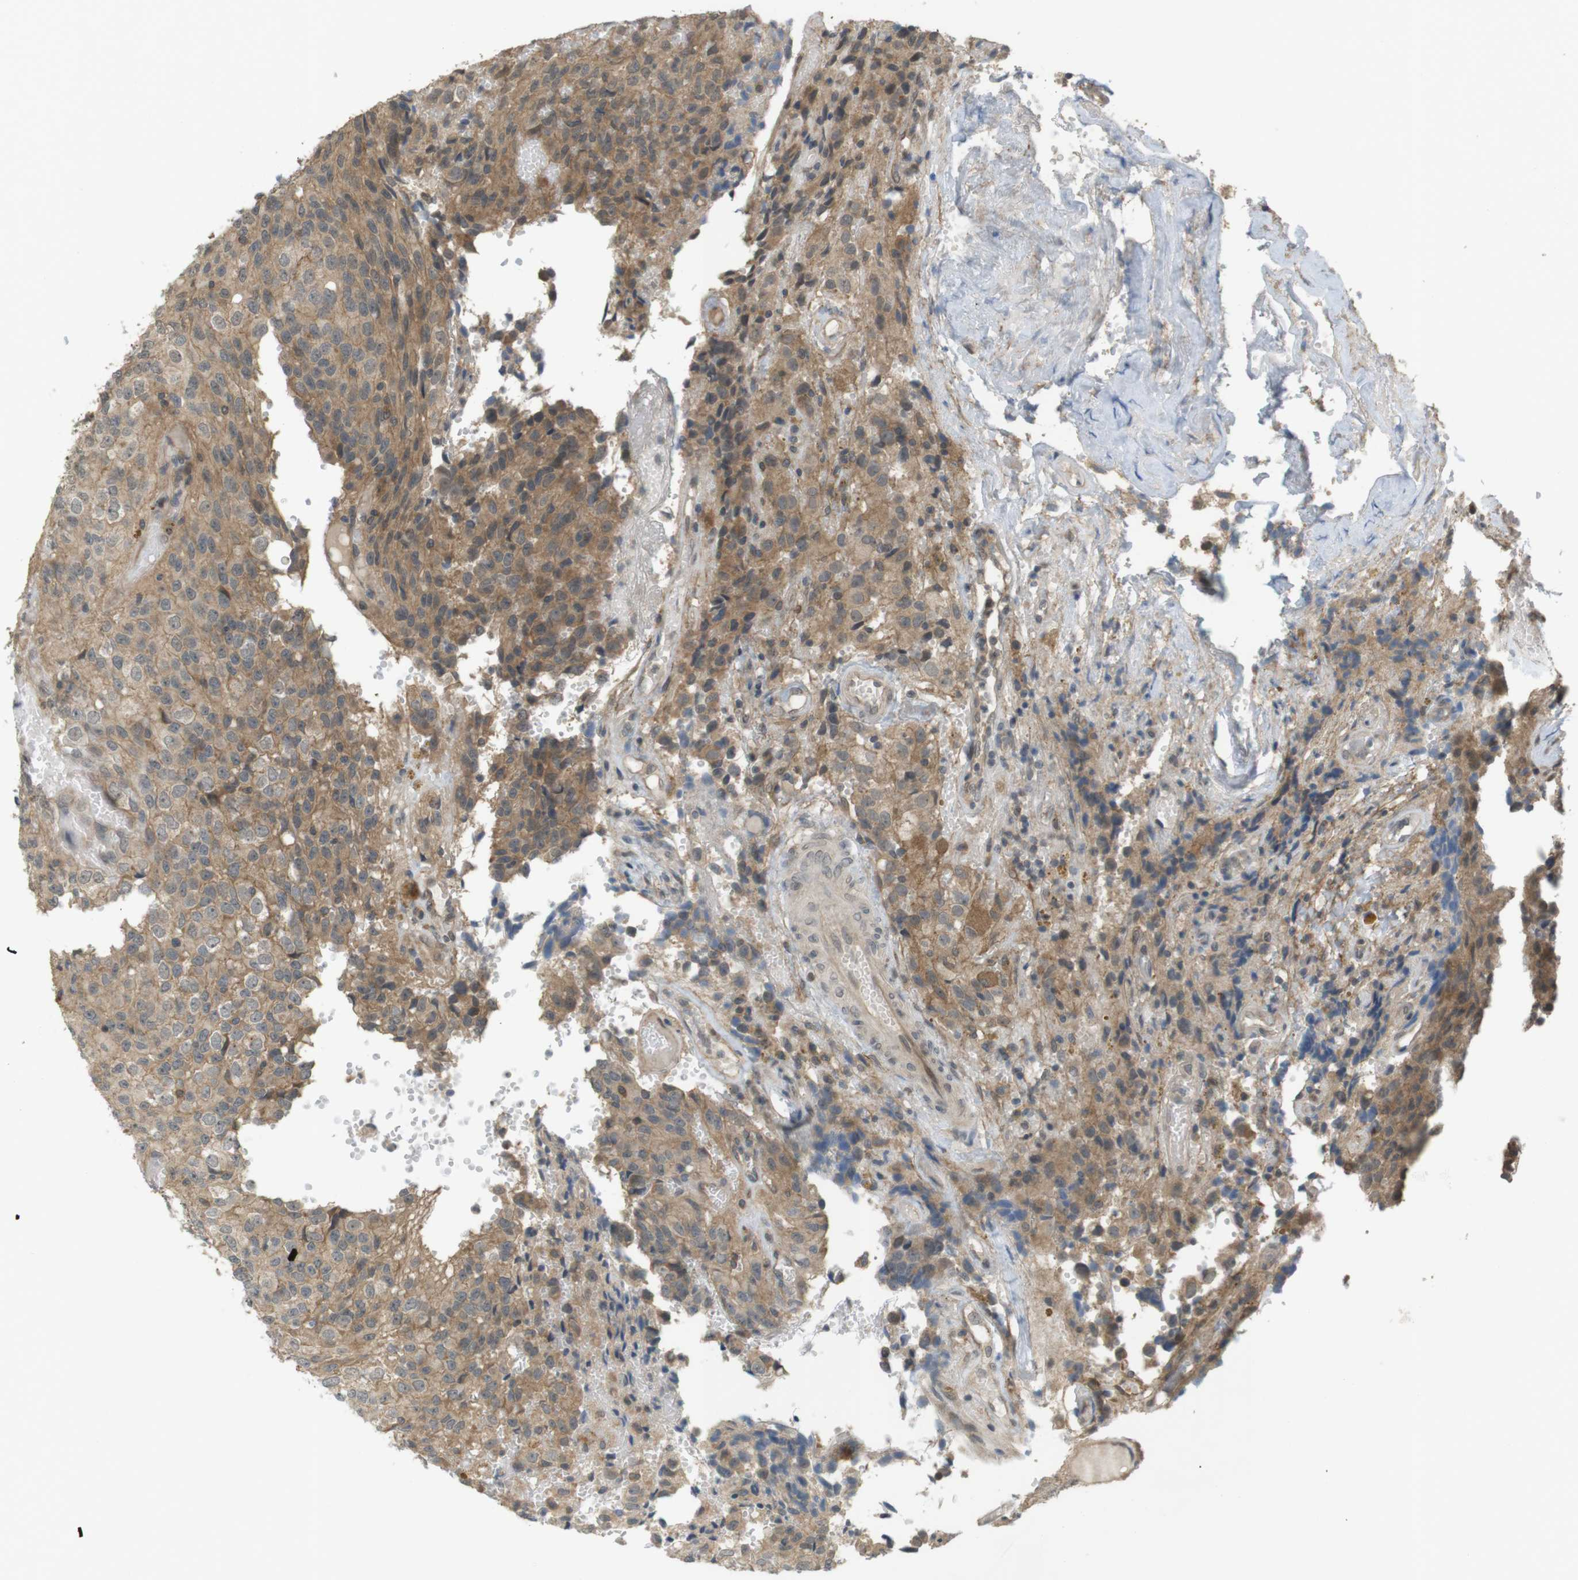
{"staining": {"intensity": "moderate", "quantity": "25%-75%", "location": "cytoplasmic/membranous"}, "tissue": "glioma", "cell_type": "Tumor cells", "image_type": "cancer", "snomed": [{"axis": "morphology", "description": "Glioma, malignant, High grade"}, {"axis": "topography", "description": "Brain"}], "caption": "DAB immunohistochemical staining of human malignant glioma (high-grade) exhibits moderate cytoplasmic/membranous protein staining in about 25%-75% of tumor cells.", "gene": "RNF130", "patient": {"sex": "male", "age": 32}}